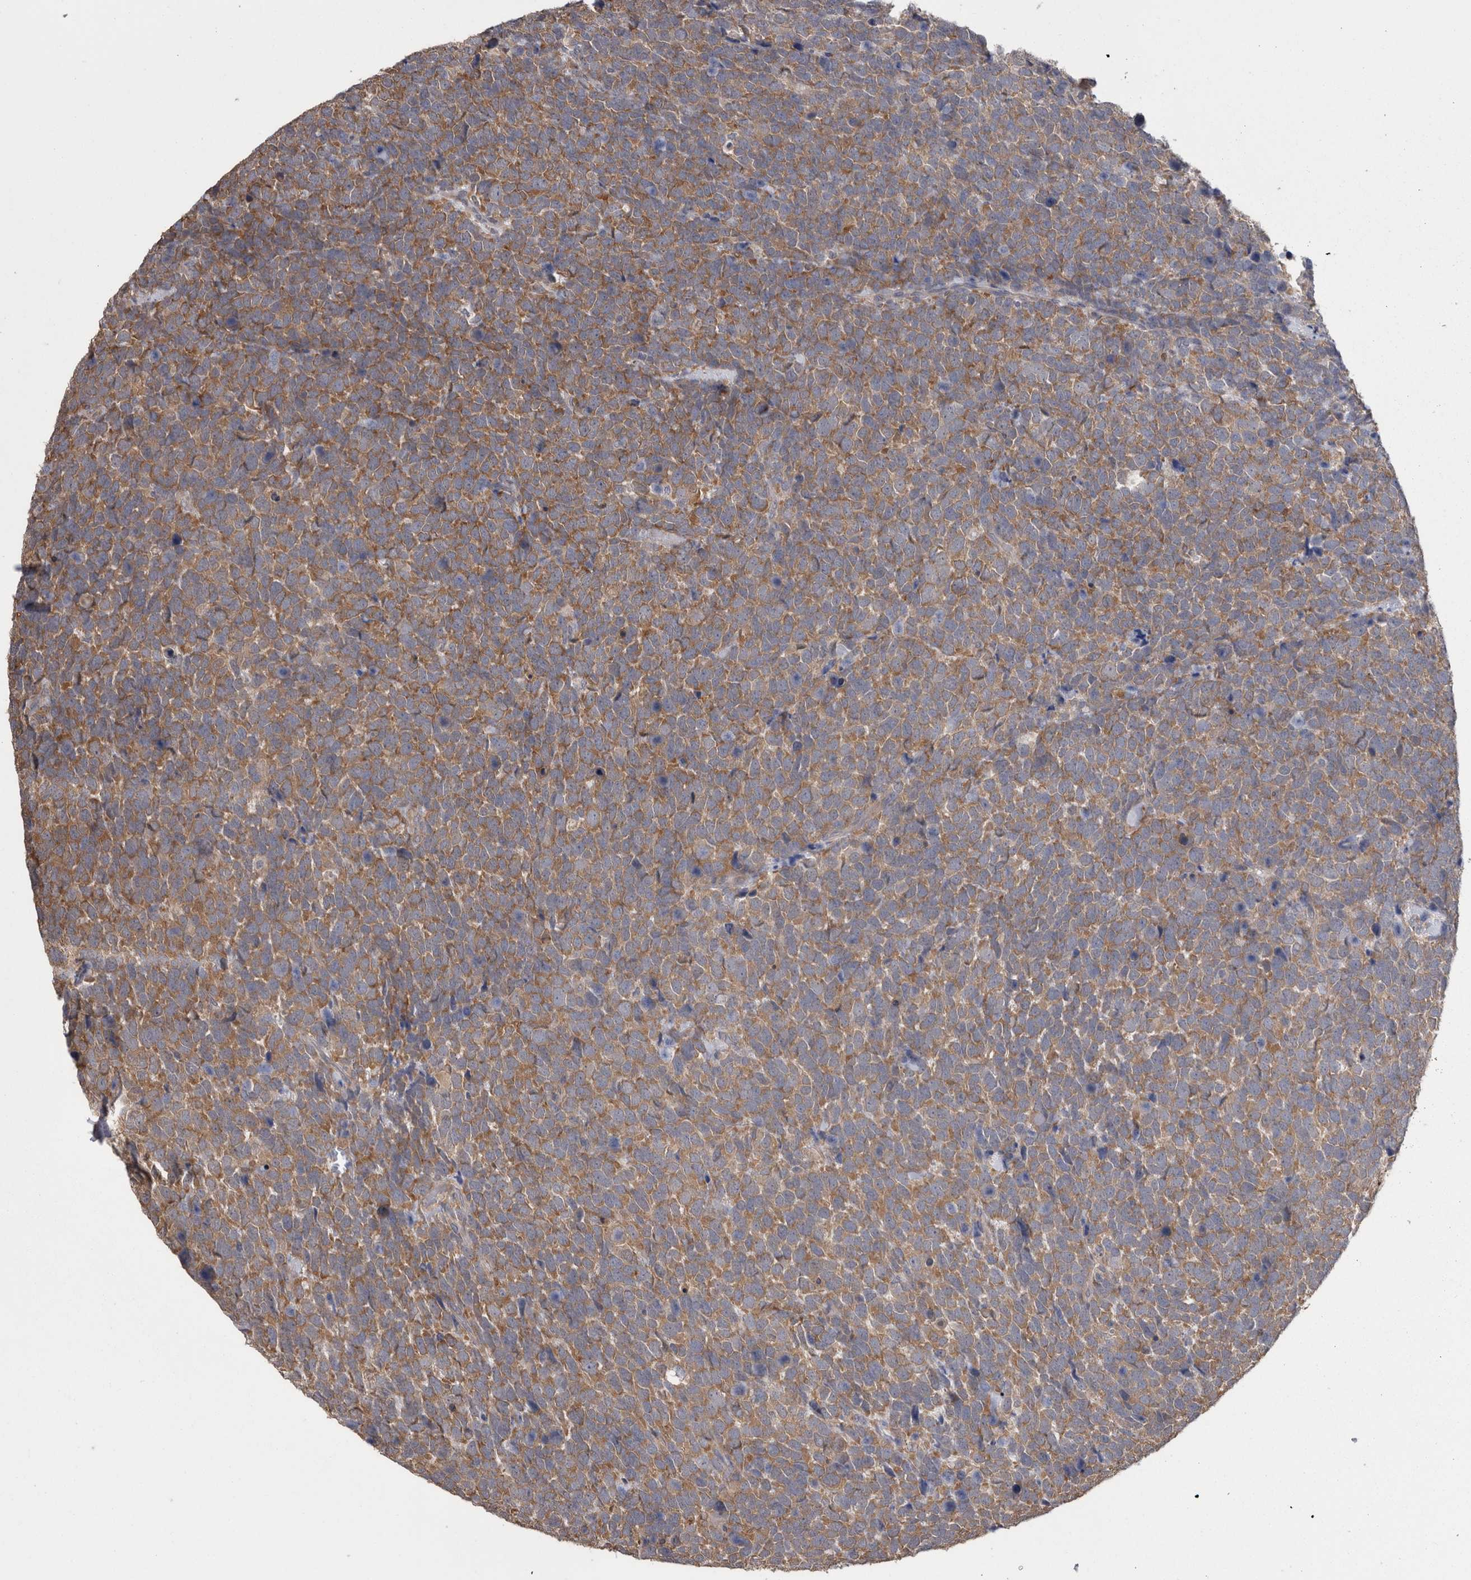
{"staining": {"intensity": "moderate", "quantity": ">75%", "location": "cytoplasmic/membranous"}, "tissue": "urothelial cancer", "cell_type": "Tumor cells", "image_type": "cancer", "snomed": [{"axis": "morphology", "description": "Urothelial carcinoma, High grade"}, {"axis": "topography", "description": "Urinary bladder"}], "caption": "Protein staining of urothelial cancer tissue reveals moderate cytoplasmic/membranous staining in about >75% of tumor cells.", "gene": "DDX6", "patient": {"sex": "female", "age": 82}}